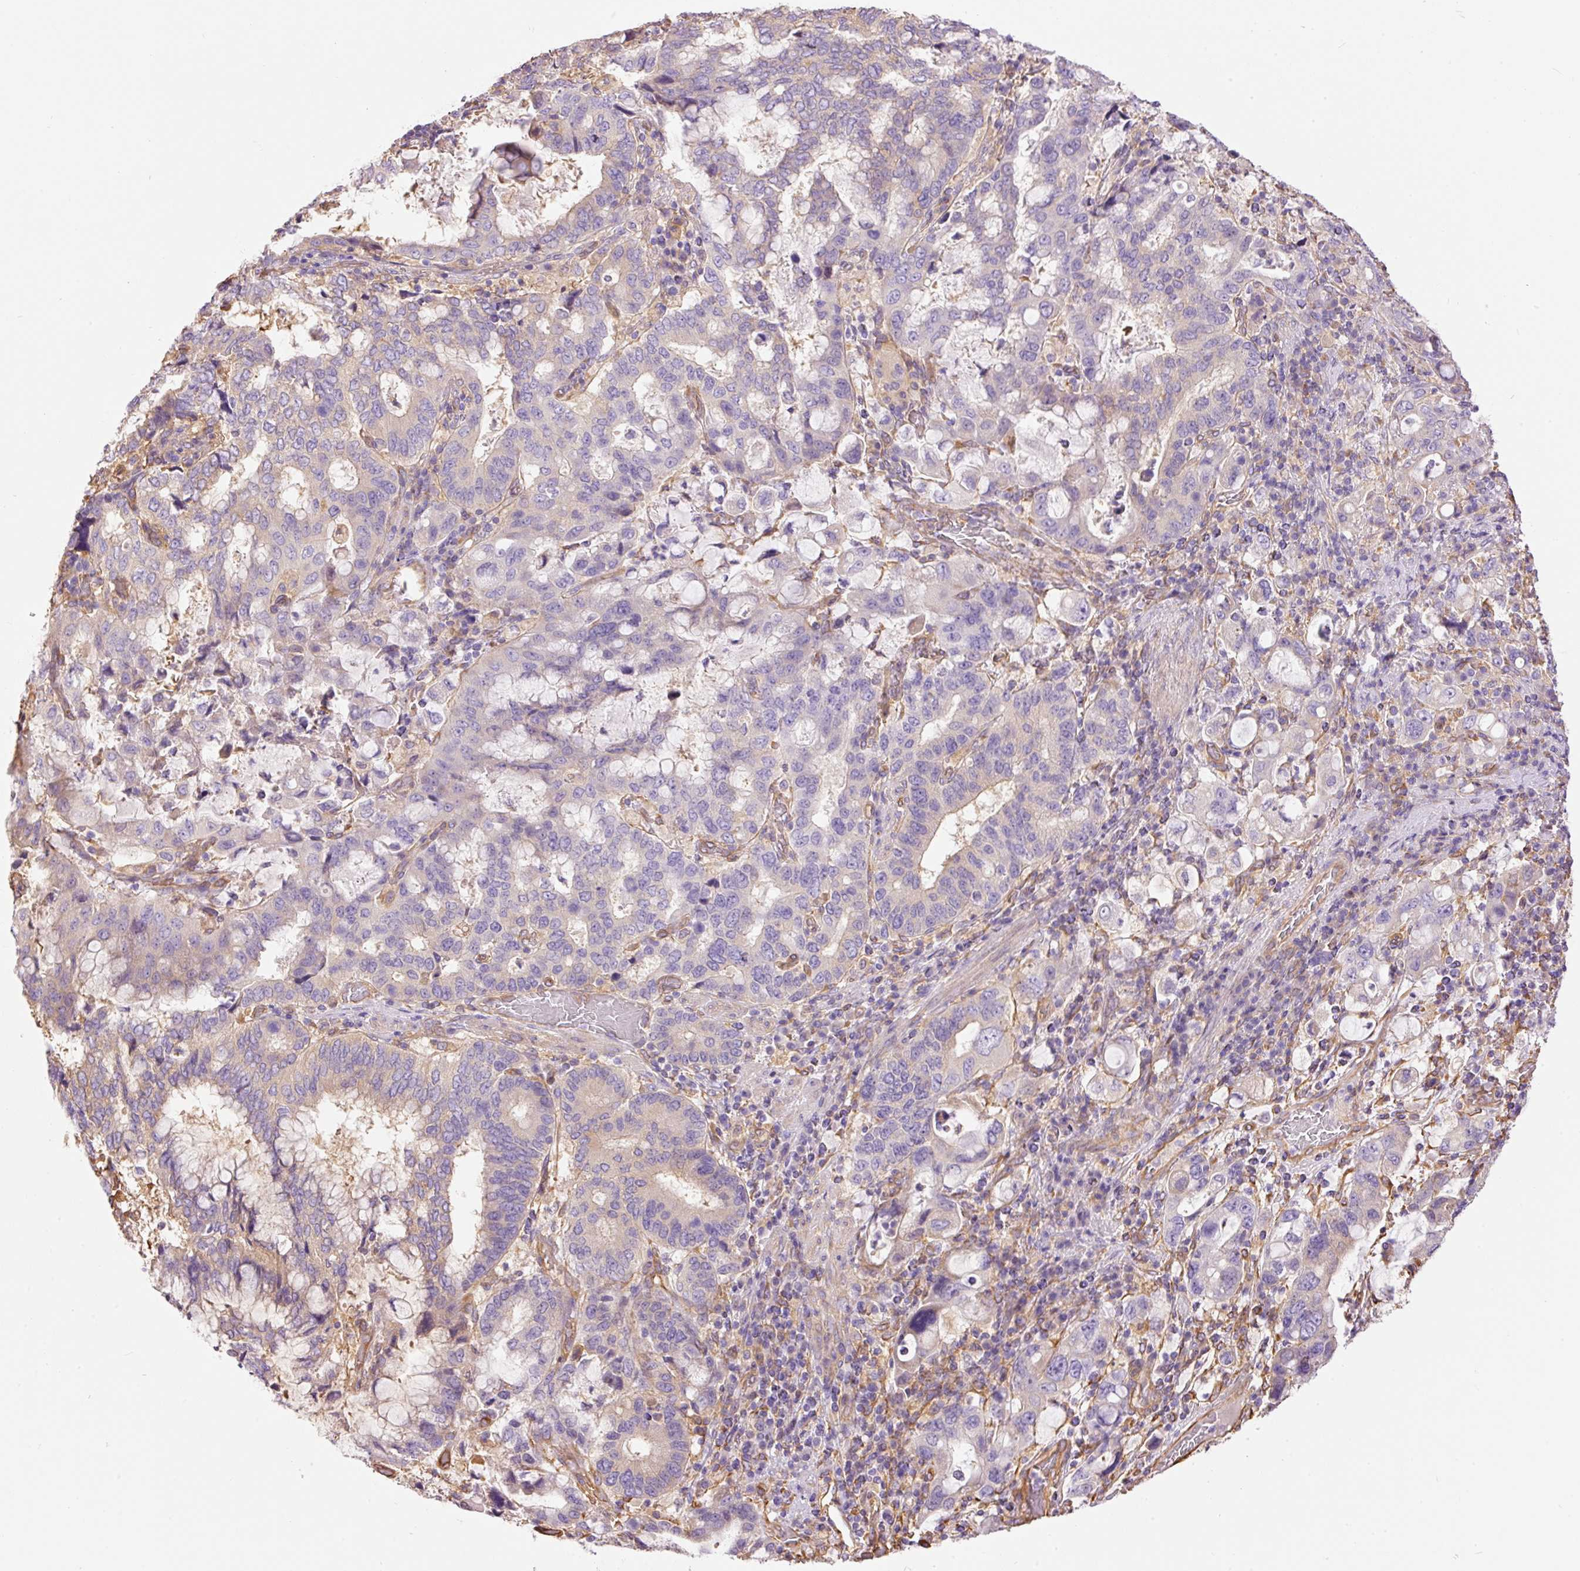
{"staining": {"intensity": "negative", "quantity": "none", "location": "none"}, "tissue": "stomach cancer", "cell_type": "Tumor cells", "image_type": "cancer", "snomed": [{"axis": "morphology", "description": "Adenocarcinoma, NOS"}, {"axis": "topography", "description": "Stomach, upper"}, {"axis": "topography", "description": "Stomach"}], "caption": "Photomicrograph shows no significant protein positivity in tumor cells of stomach adenocarcinoma.", "gene": "IL10RB", "patient": {"sex": "male", "age": 62}}